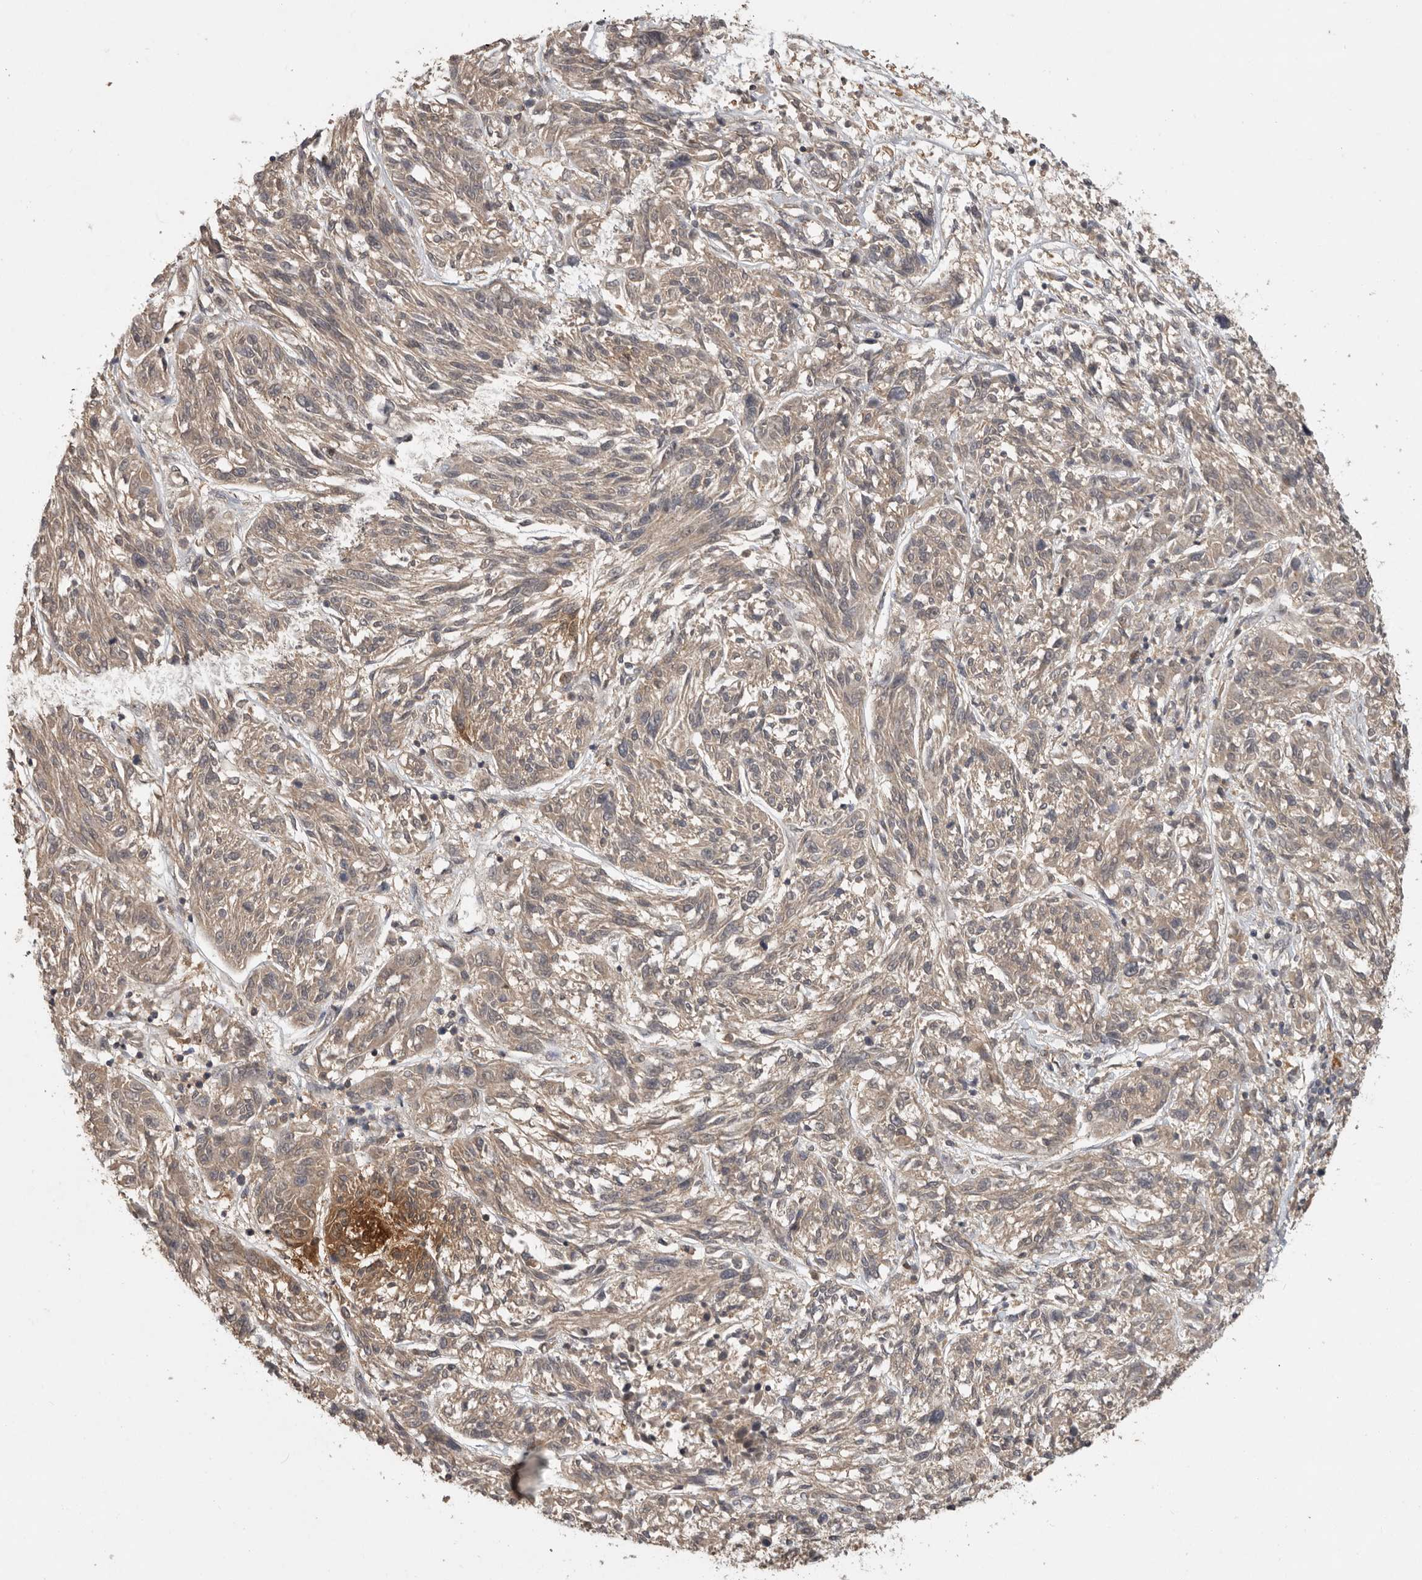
{"staining": {"intensity": "weak", "quantity": ">75%", "location": "cytoplasmic/membranous"}, "tissue": "melanoma", "cell_type": "Tumor cells", "image_type": "cancer", "snomed": [{"axis": "morphology", "description": "Malignant melanoma, NOS"}, {"axis": "topography", "description": "Skin"}], "caption": "Protein expression analysis of human malignant melanoma reveals weak cytoplasmic/membranous staining in approximately >75% of tumor cells. The protein of interest is shown in brown color, while the nuclei are stained blue.", "gene": "ADAMTS4", "patient": {"sex": "male", "age": 53}}